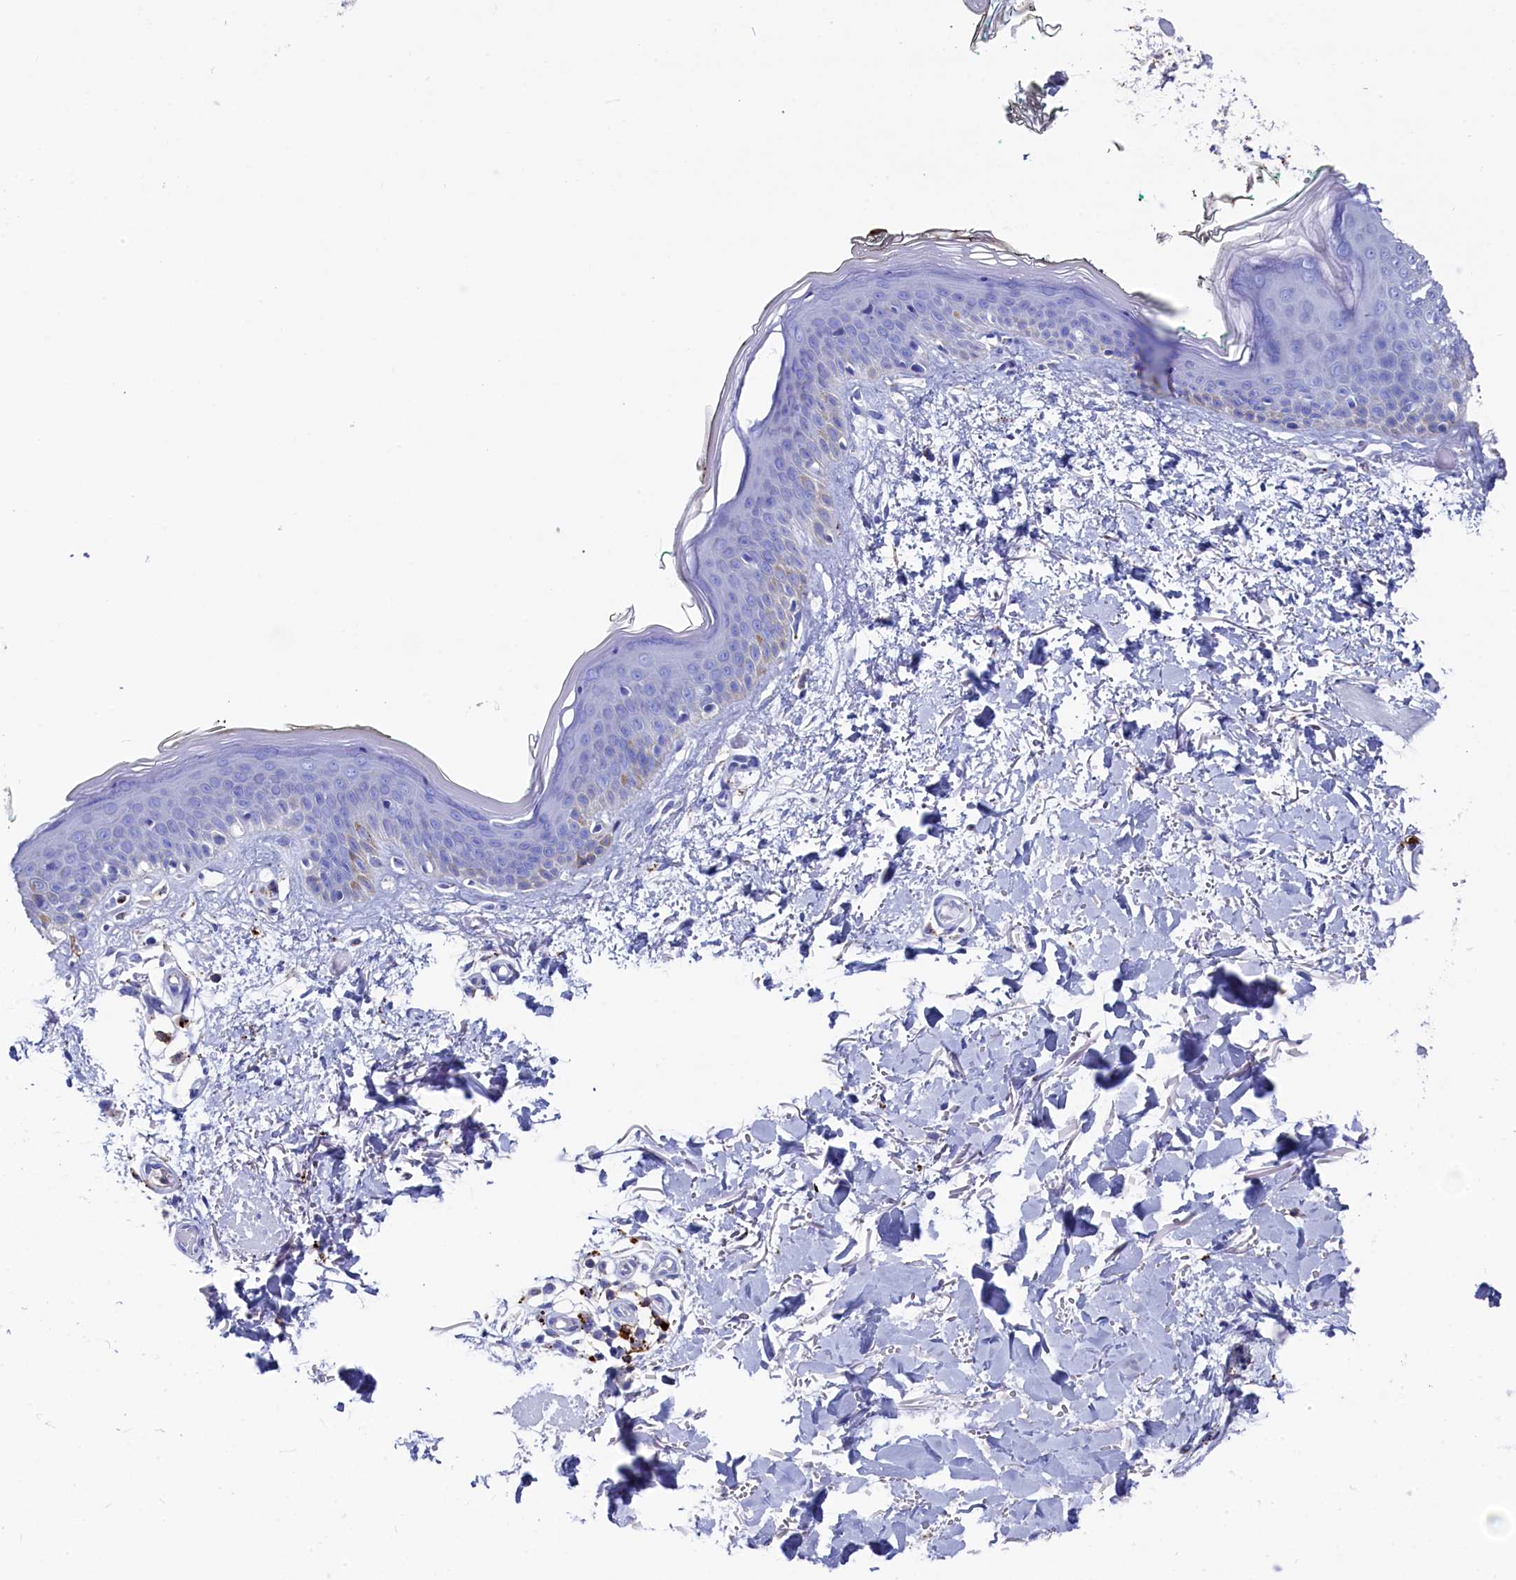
{"staining": {"intensity": "negative", "quantity": "none", "location": "none"}, "tissue": "skin", "cell_type": "Fibroblasts", "image_type": "normal", "snomed": [{"axis": "morphology", "description": "Normal tissue, NOS"}, {"axis": "topography", "description": "Skin"}], "caption": "A high-resolution micrograph shows immunohistochemistry staining of benign skin, which demonstrates no significant expression in fibroblasts. (DAB (3,3'-diaminobenzidine) IHC with hematoxylin counter stain).", "gene": "PLAC8", "patient": {"sex": "male", "age": 62}}